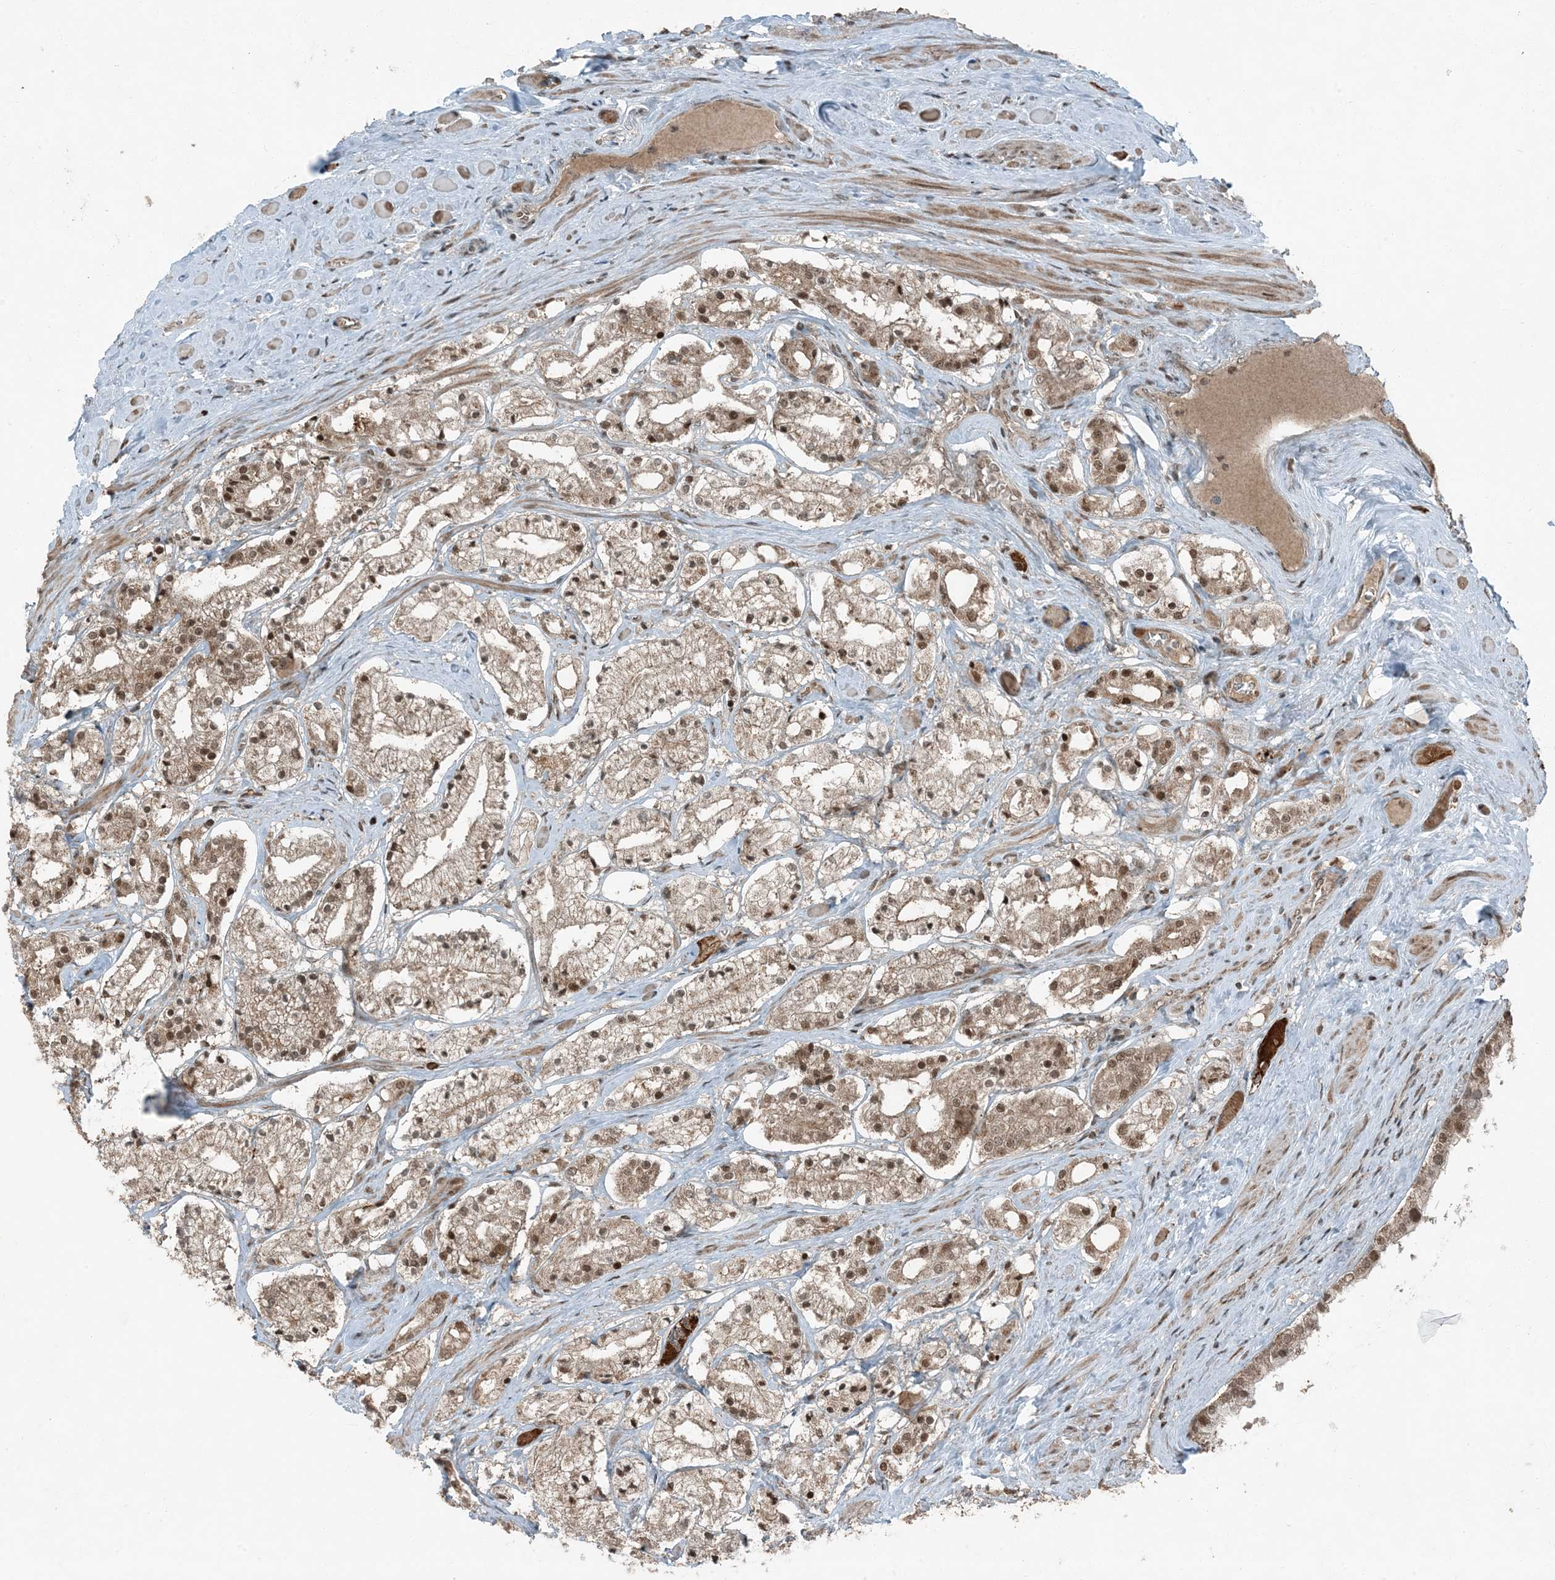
{"staining": {"intensity": "moderate", "quantity": ">75%", "location": "cytoplasmic/membranous,nuclear"}, "tissue": "prostate cancer", "cell_type": "Tumor cells", "image_type": "cancer", "snomed": [{"axis": "morphology", "description": "Adenocarcinoma, High grade"}, {"axis": "topography", "description": "Prostate"}], "caption": "Tumor cells demonstrate moderate cytoplasmic/membranous and nuclear positivity in approximately >75% of cells in prostate cancer.", "gene": "TRAPPC12", "patient": {"sex": "male", "age": 64}}